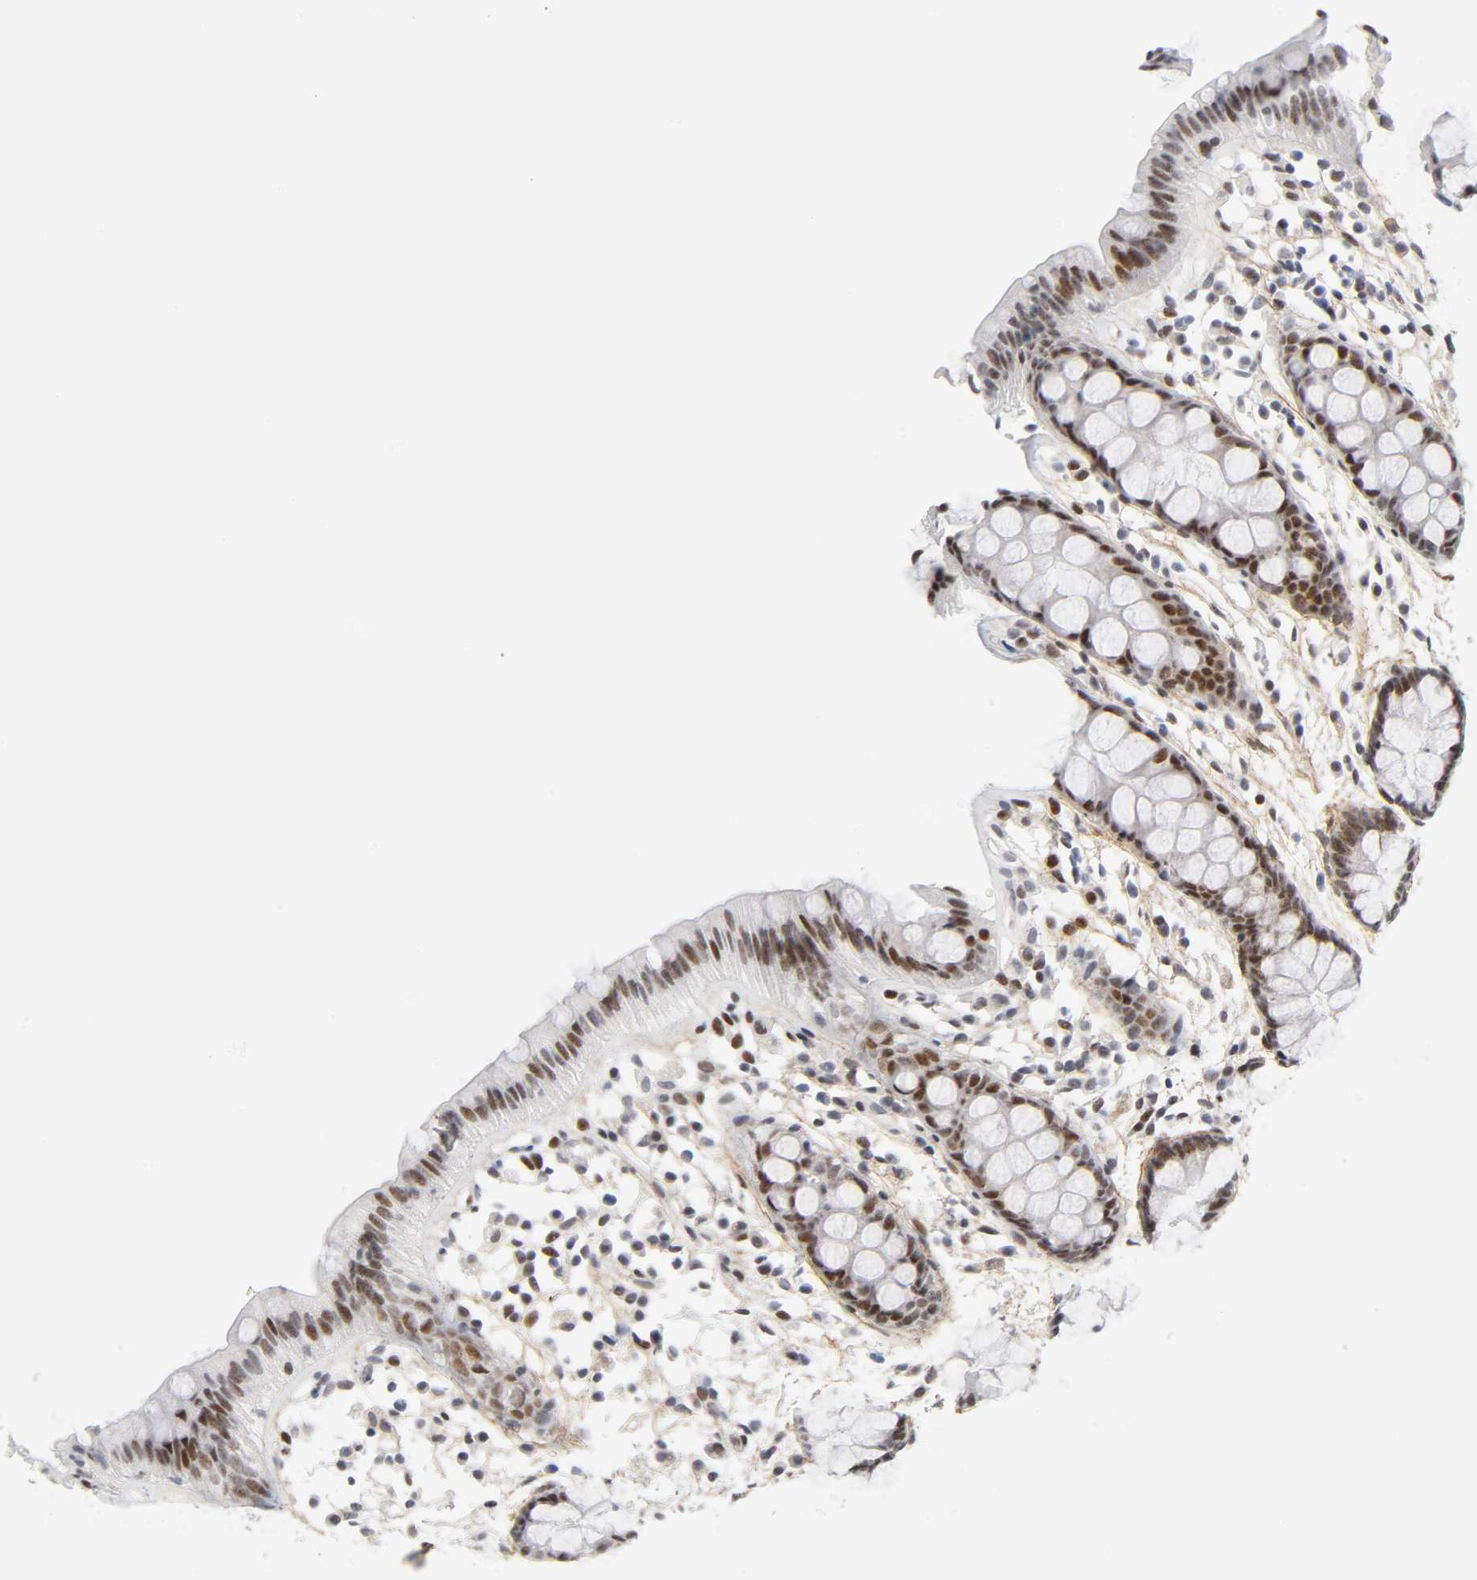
{"staining": {"intensity": "moderate", "quantity": ">75%", "location": "nuclear"}, "tissue": "rectum", "cell_type": "Glandular cells", "image_type": "normal", "snomed": [{"axis": "morphology", "description": "Normal tissue, NOS"}, {"axis": "topography", "description": "Rectum"}], "caption": "The photomicrograph shows staining of benign rectum, revealing moderate nuclear protein staining (brown color) within glandular cells.", "gene": "DIDO1", "patient": {"sex": "female", "age": 66}}